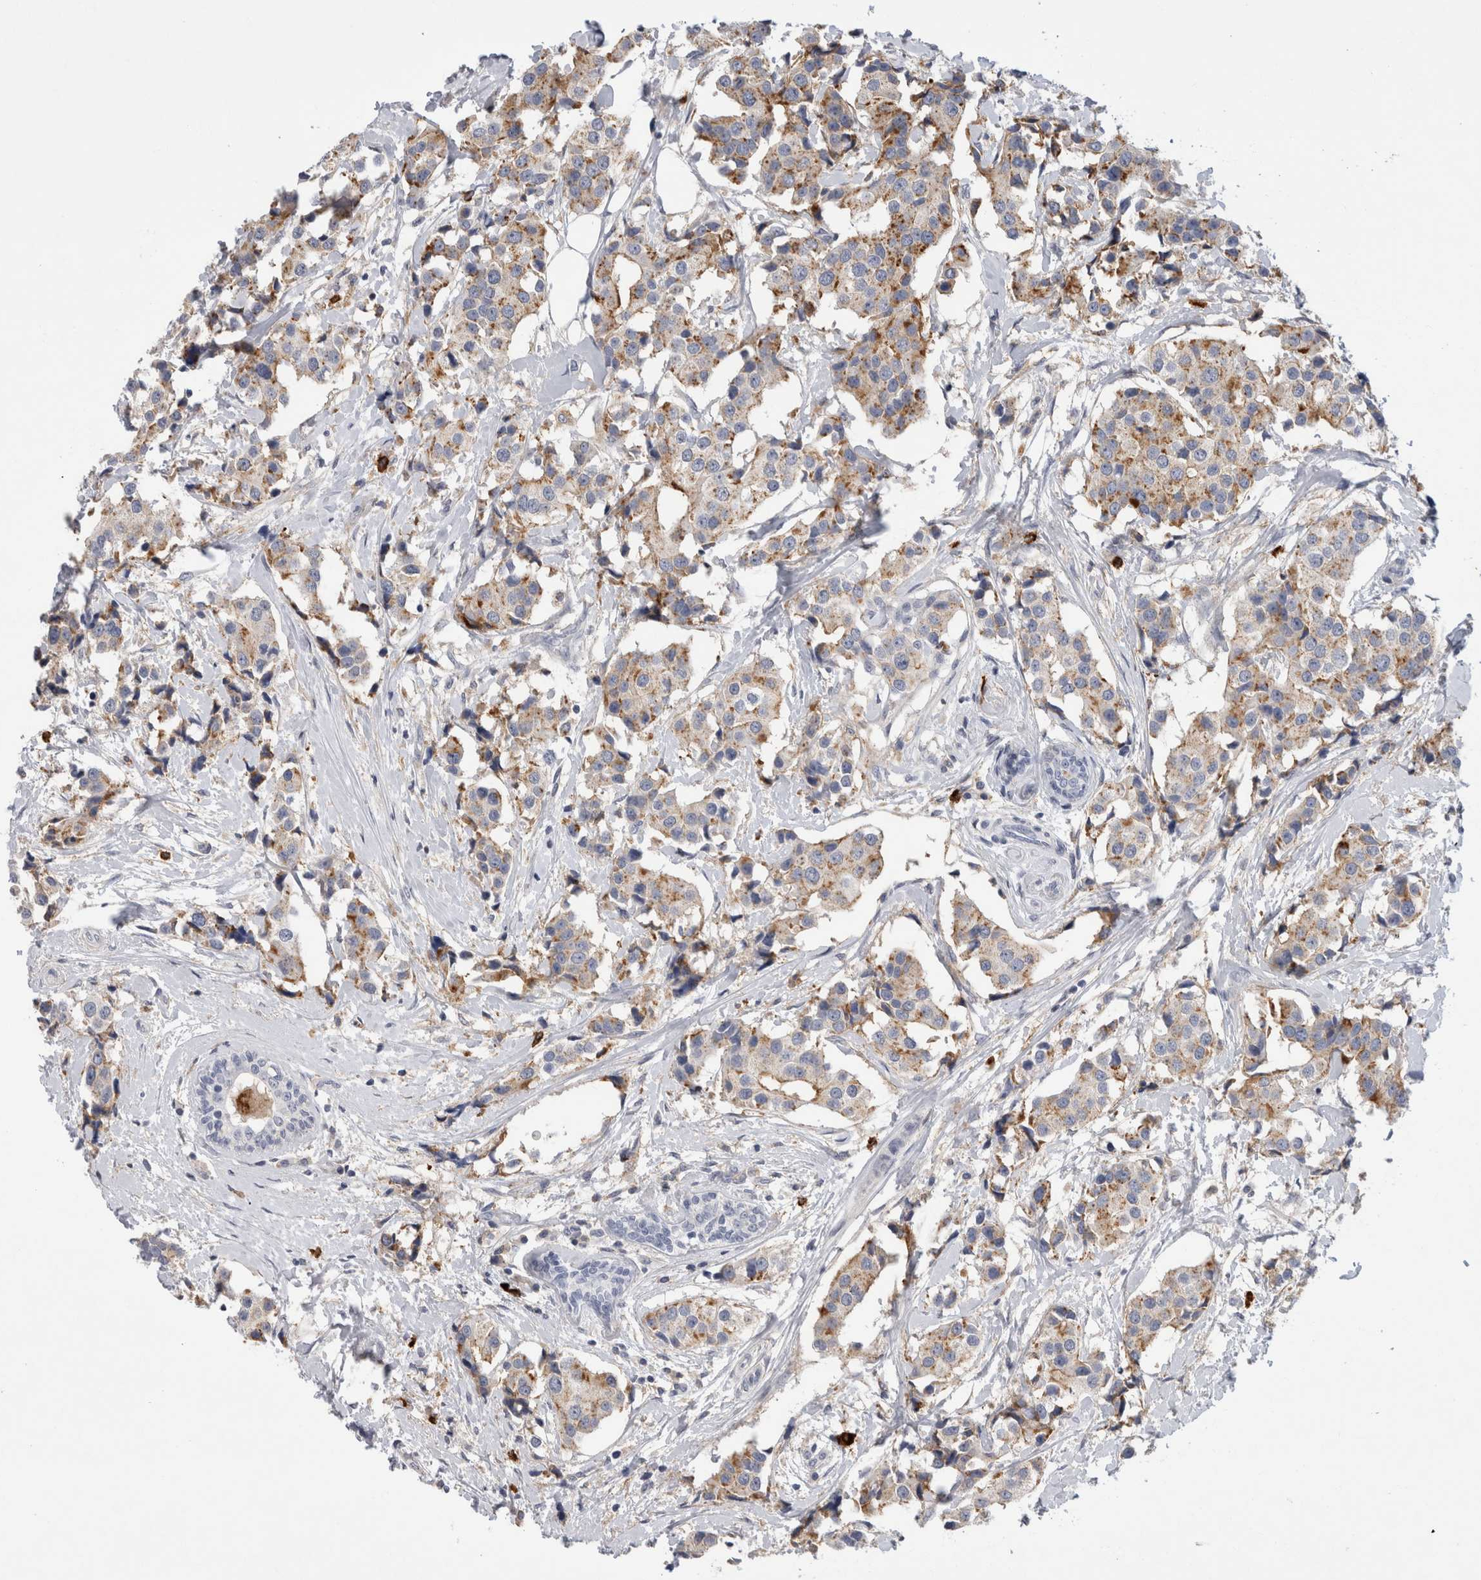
{"staining": {"intensity": "moderate", "quantity": ">75%", "location": "cytoplasmic/membranous"}, "tissue": "breast cancer", "cell_type": "Tumor cells", "image_type": "cancer", "snomed": [{"axis": "morphology", "description": "Normal tissue, NOS"}, {"axis": "morphology", "description": "Duct carcinoma"}, {"axis": "topography", "description": "Breast"}], "caption": "A brown stain shows moderate cytoplasmic/membranous expression of a protein in human breast cancer tumor cells.", "gene": "CD63", "patient": {"sex": "female", "age": 39}}